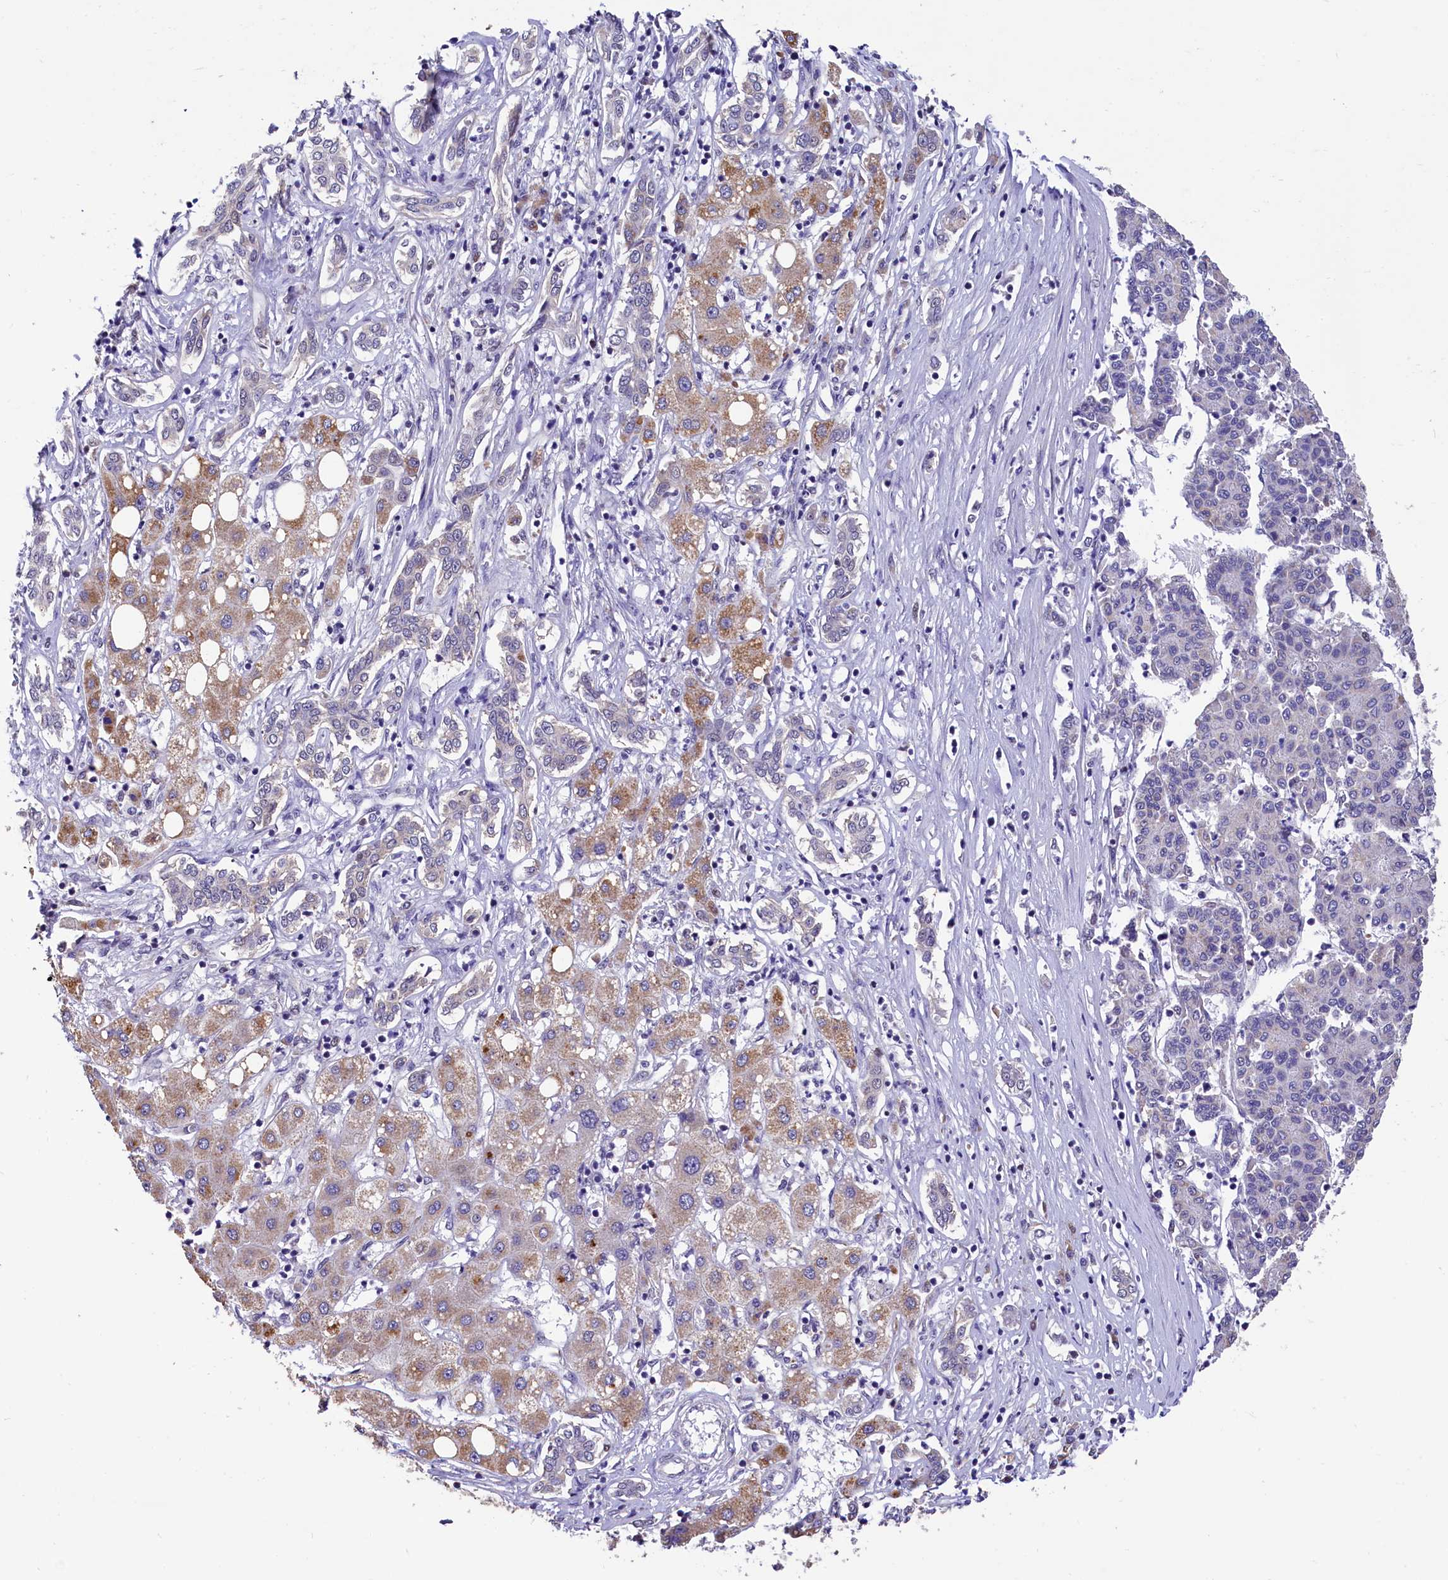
{"staining": {"intensity": "negative", "quantity": "none", "location": "none"}, "tissue": "liver cancer", "cell_type": "Tumor cells", "image_type": "cancer", "snomed": [{"axis": "morphology", "description": "Carcinoma, Hepatocellular, NOS"}, {"axis": "topography", "description": "Liver"}], "caption": "High power microscopy image of an IHC histopathology image of hepatocellular carcinoma (liver), revealing no significant staining in tumor cells.", "gene": "HECTD4", "patient": {"sex": "male", "age": 65}}